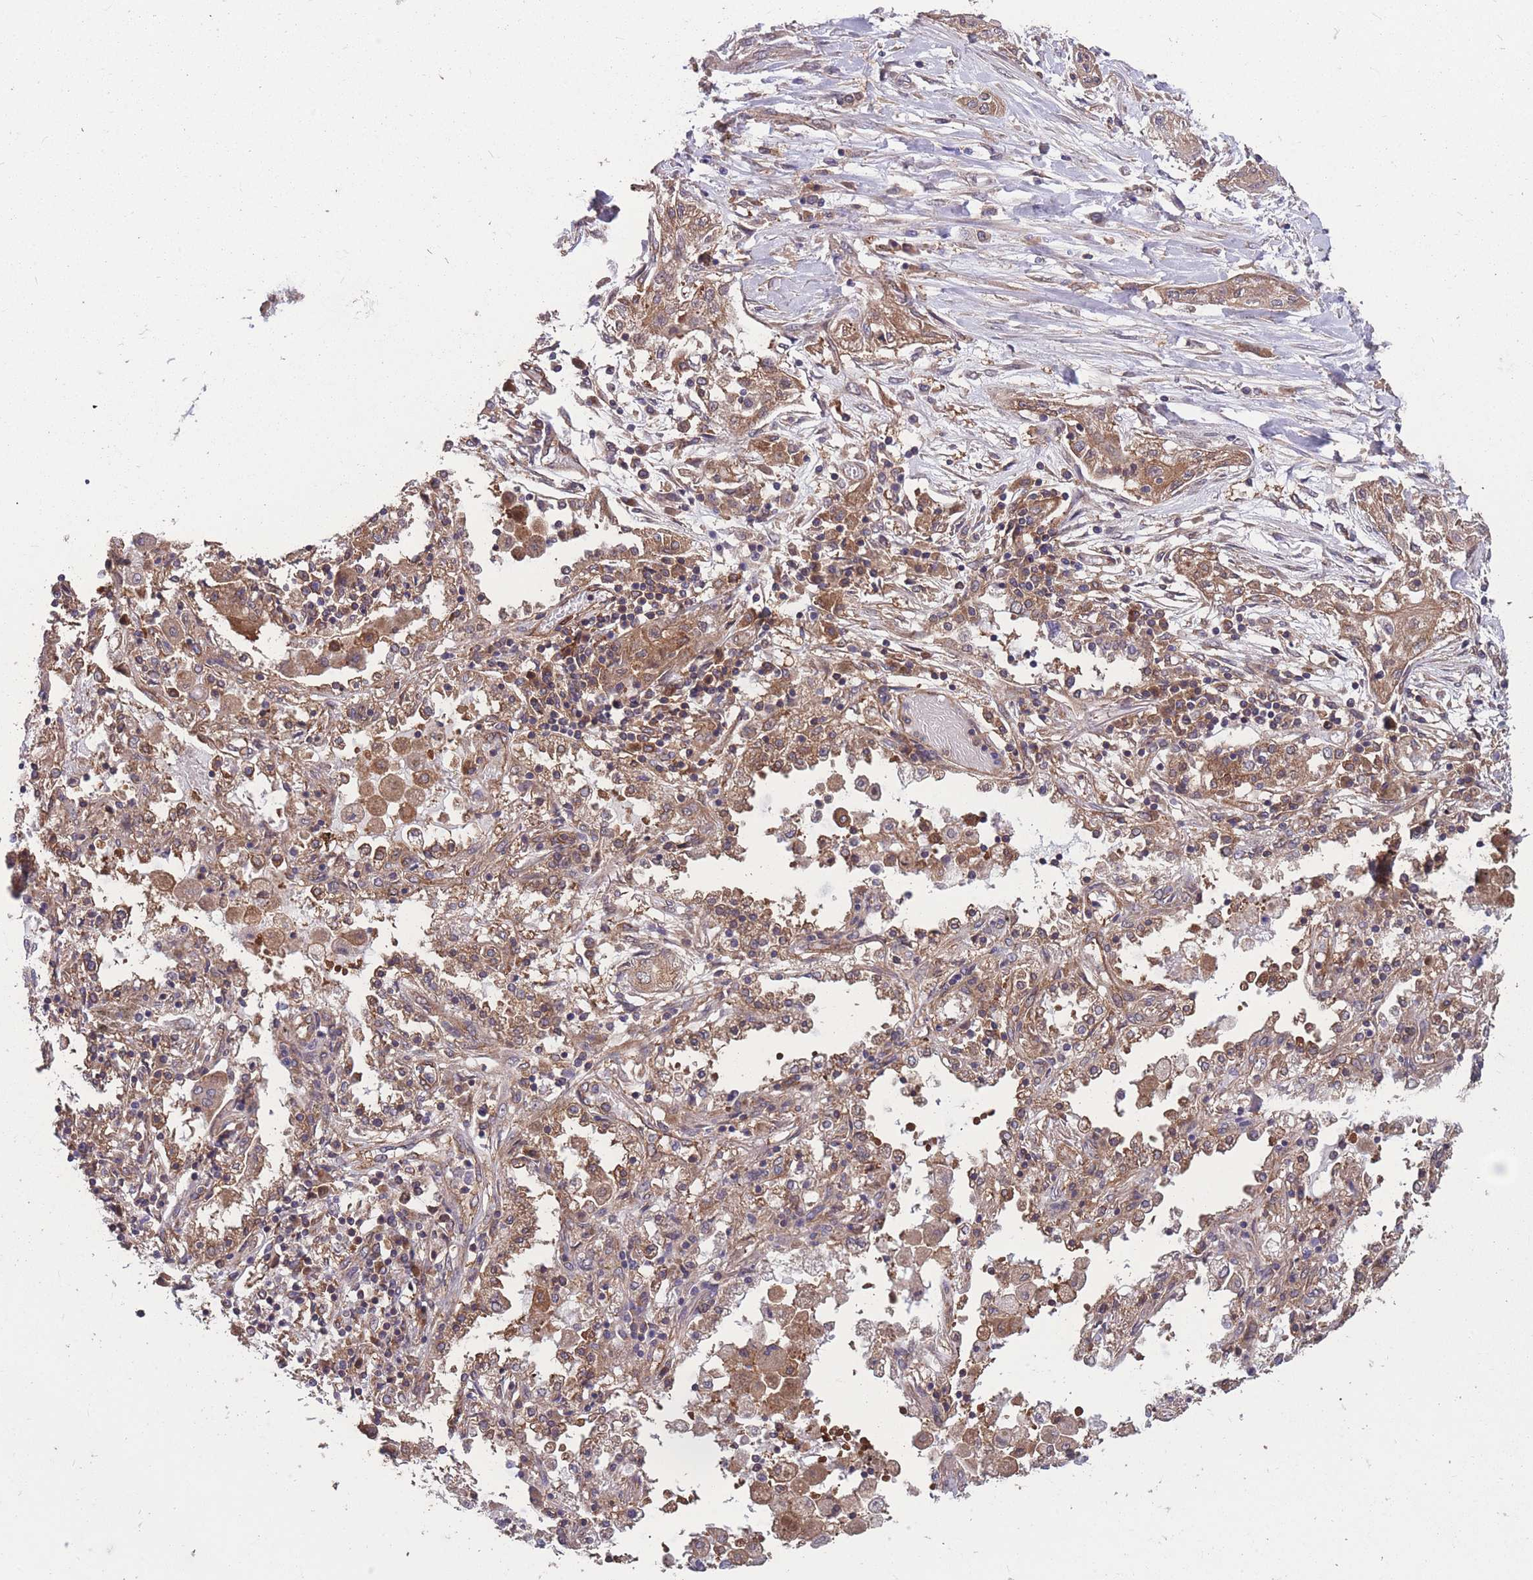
{"staining": {"intensity": "moderate", "quantity": ">75%", "location": "cytoplasmic/membranous"}, "tissue": "lung cancer", "cell_type": "Tumor cells", "image_type": "cancer", "snomed": [{"axis": "morphology", "description": "Squamous cell carcinoma, NOS"}, {"axis": "topography", "description": "Lung"}], "caption": "Lung cancer stained for a protein (brown) reveals moderate cytoplasmic/membranous positive expression in about >75% of tumor cells.", "gene": "ZPR1", "patient": {"sex": "female", "age": 47}}